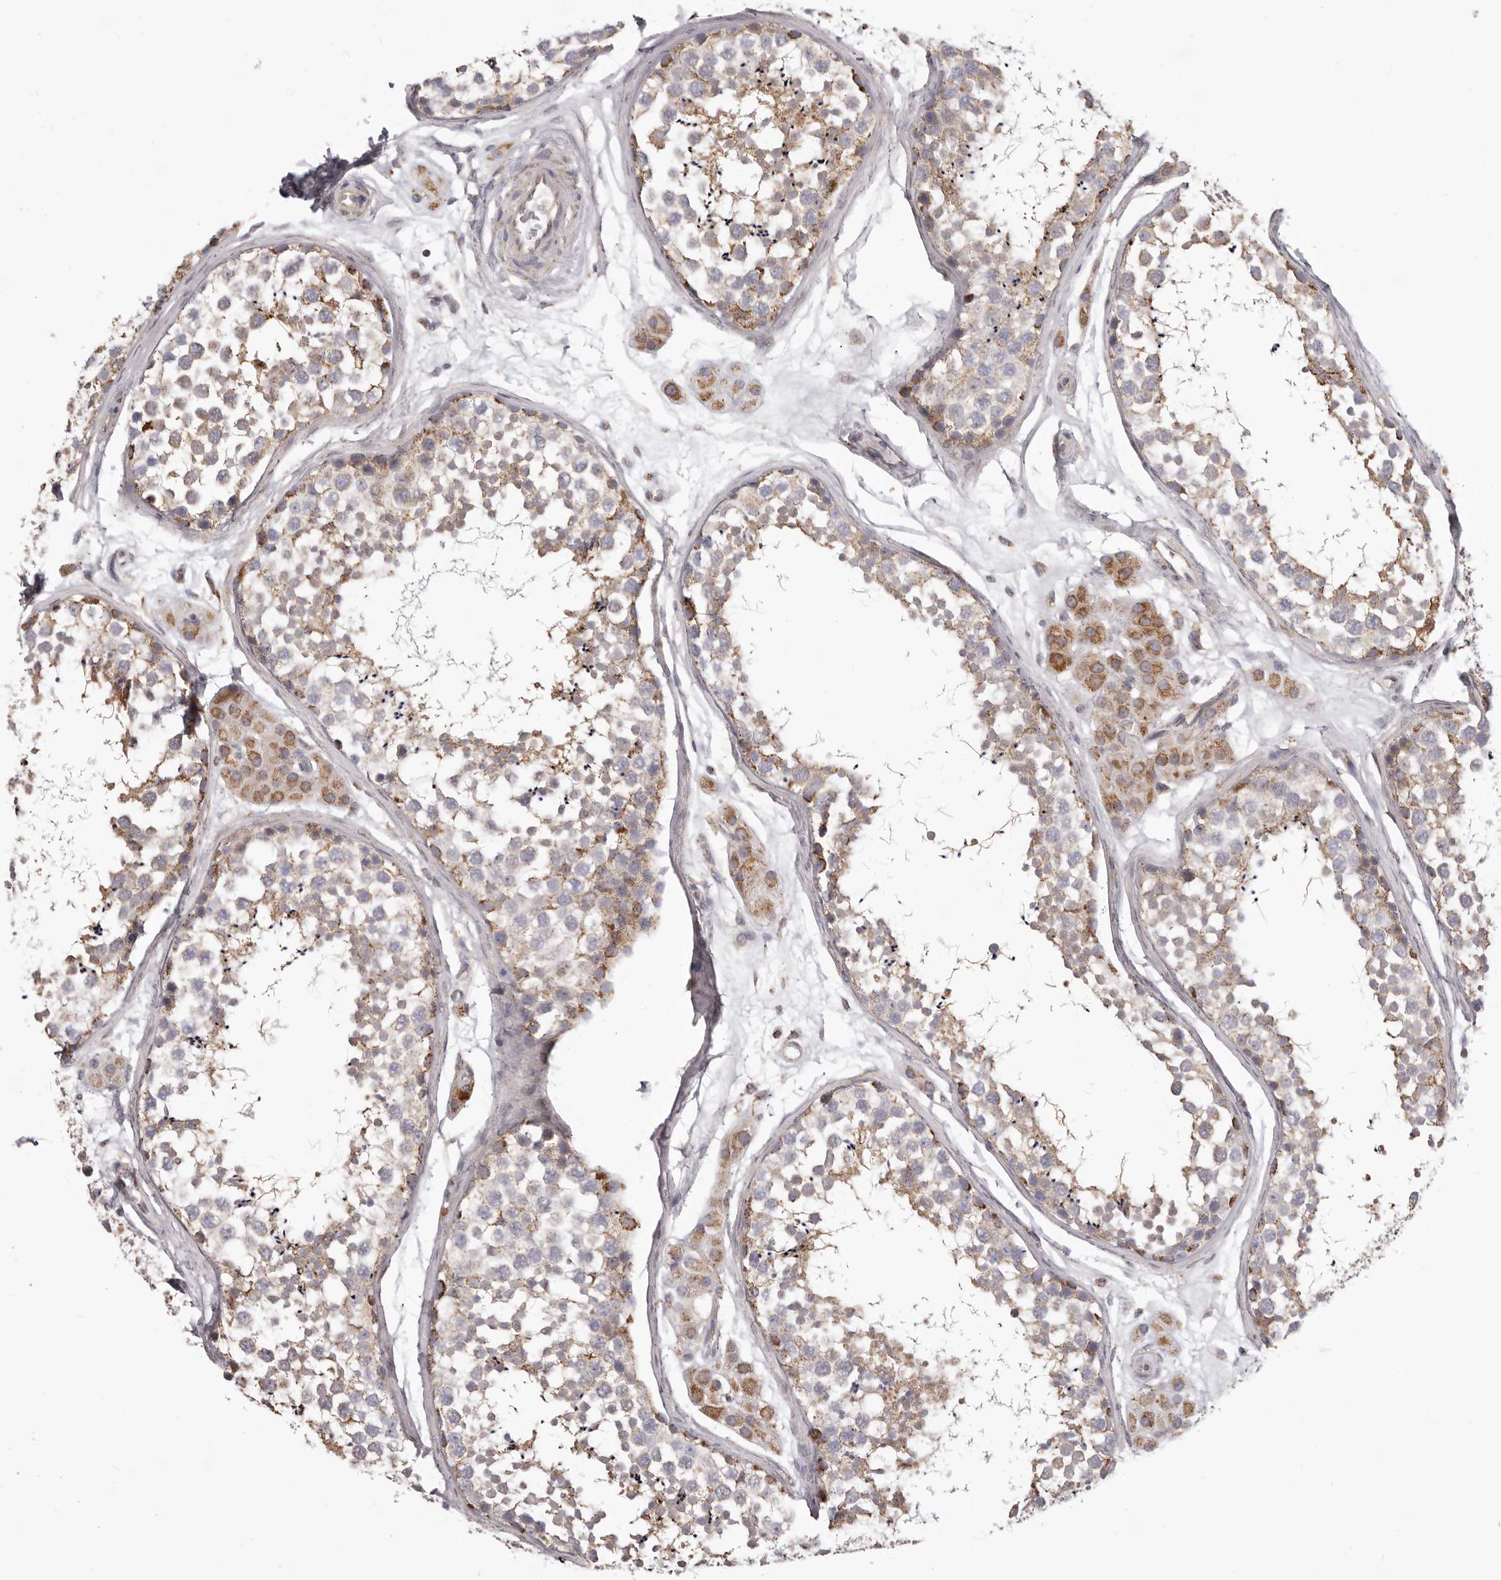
{"staining": {"intensity": "weak", "quantity": ">75%", "location": "cytoplasmic/membranous"}, "tissue": "testis", "cell_type": "Cells in seminiferous ducts", "image_type": "normal", "snomed": [{"axis": "morphology", "description": "Normal tissue, NOS"}, {"axis": "topography", "description": "Testis"}], "caption": "This micrograph demonstrates immunohistochemistry (IHC) staining of unremarkable human testis, with low weak cytoplasmic/membranous staining in about >75% of cells in seminiferous ducts.", "gene": "CHRM2", "patient": {"sex": "male", "age": 56}}